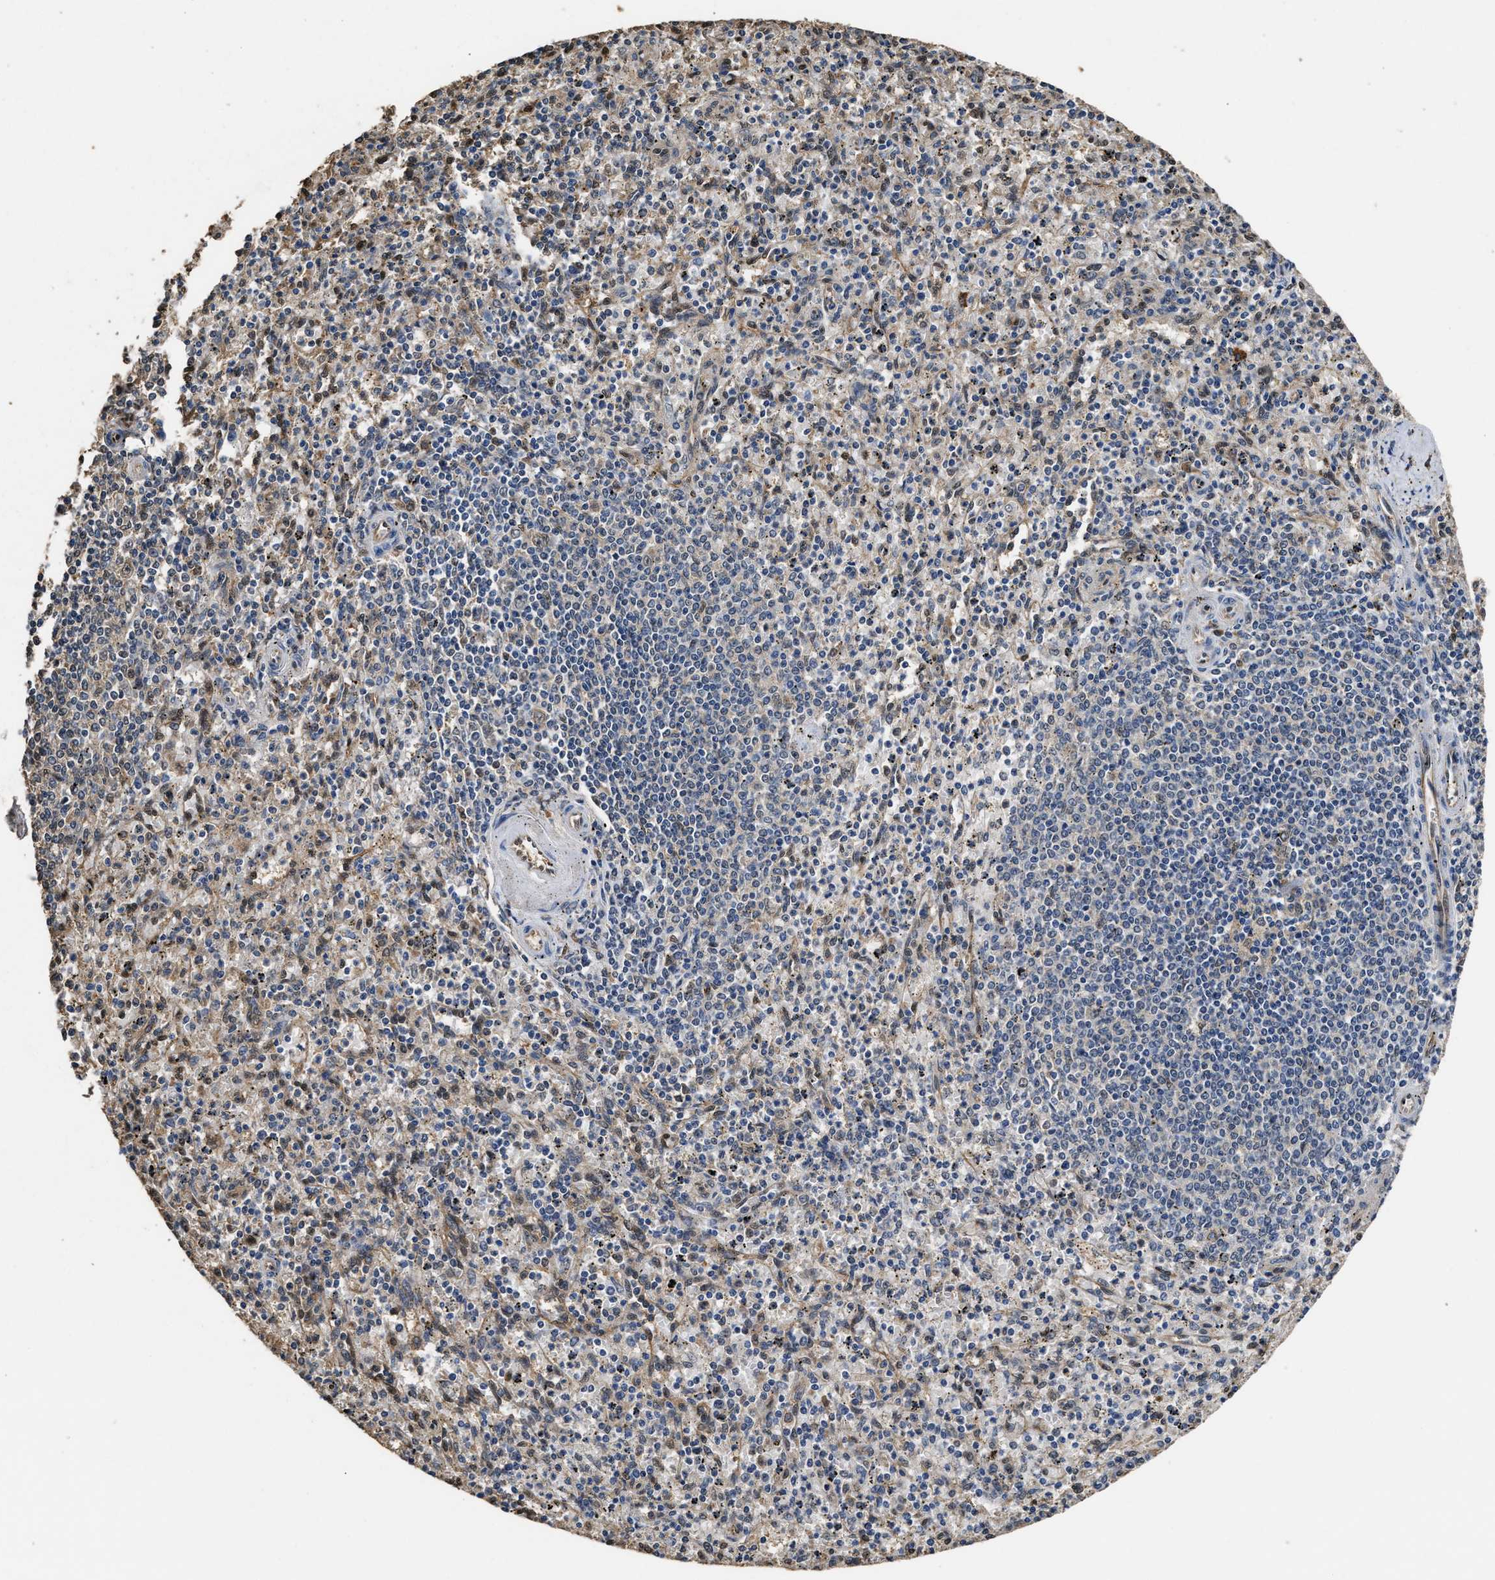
{"staining": {"intensity": "weak", "quantity": "25%-75%", "location": "nuclear"}, "tissue": "spleen", "cell_type": "Cells in red pulp", "image_type": "normal", "snomed": [{"axis": "morphology", "description": "Normal tissue, NOS"}, {"axis": "topography", "description": "Spleen"}], "caption": "Immunohistochemical staining of benign human spleen displays low levels of weak nuclear expression in approximately 25%-75% of cells in red pulp.", "gene": "YWHAE", "patient": {"sex": "male", "age": 72}}